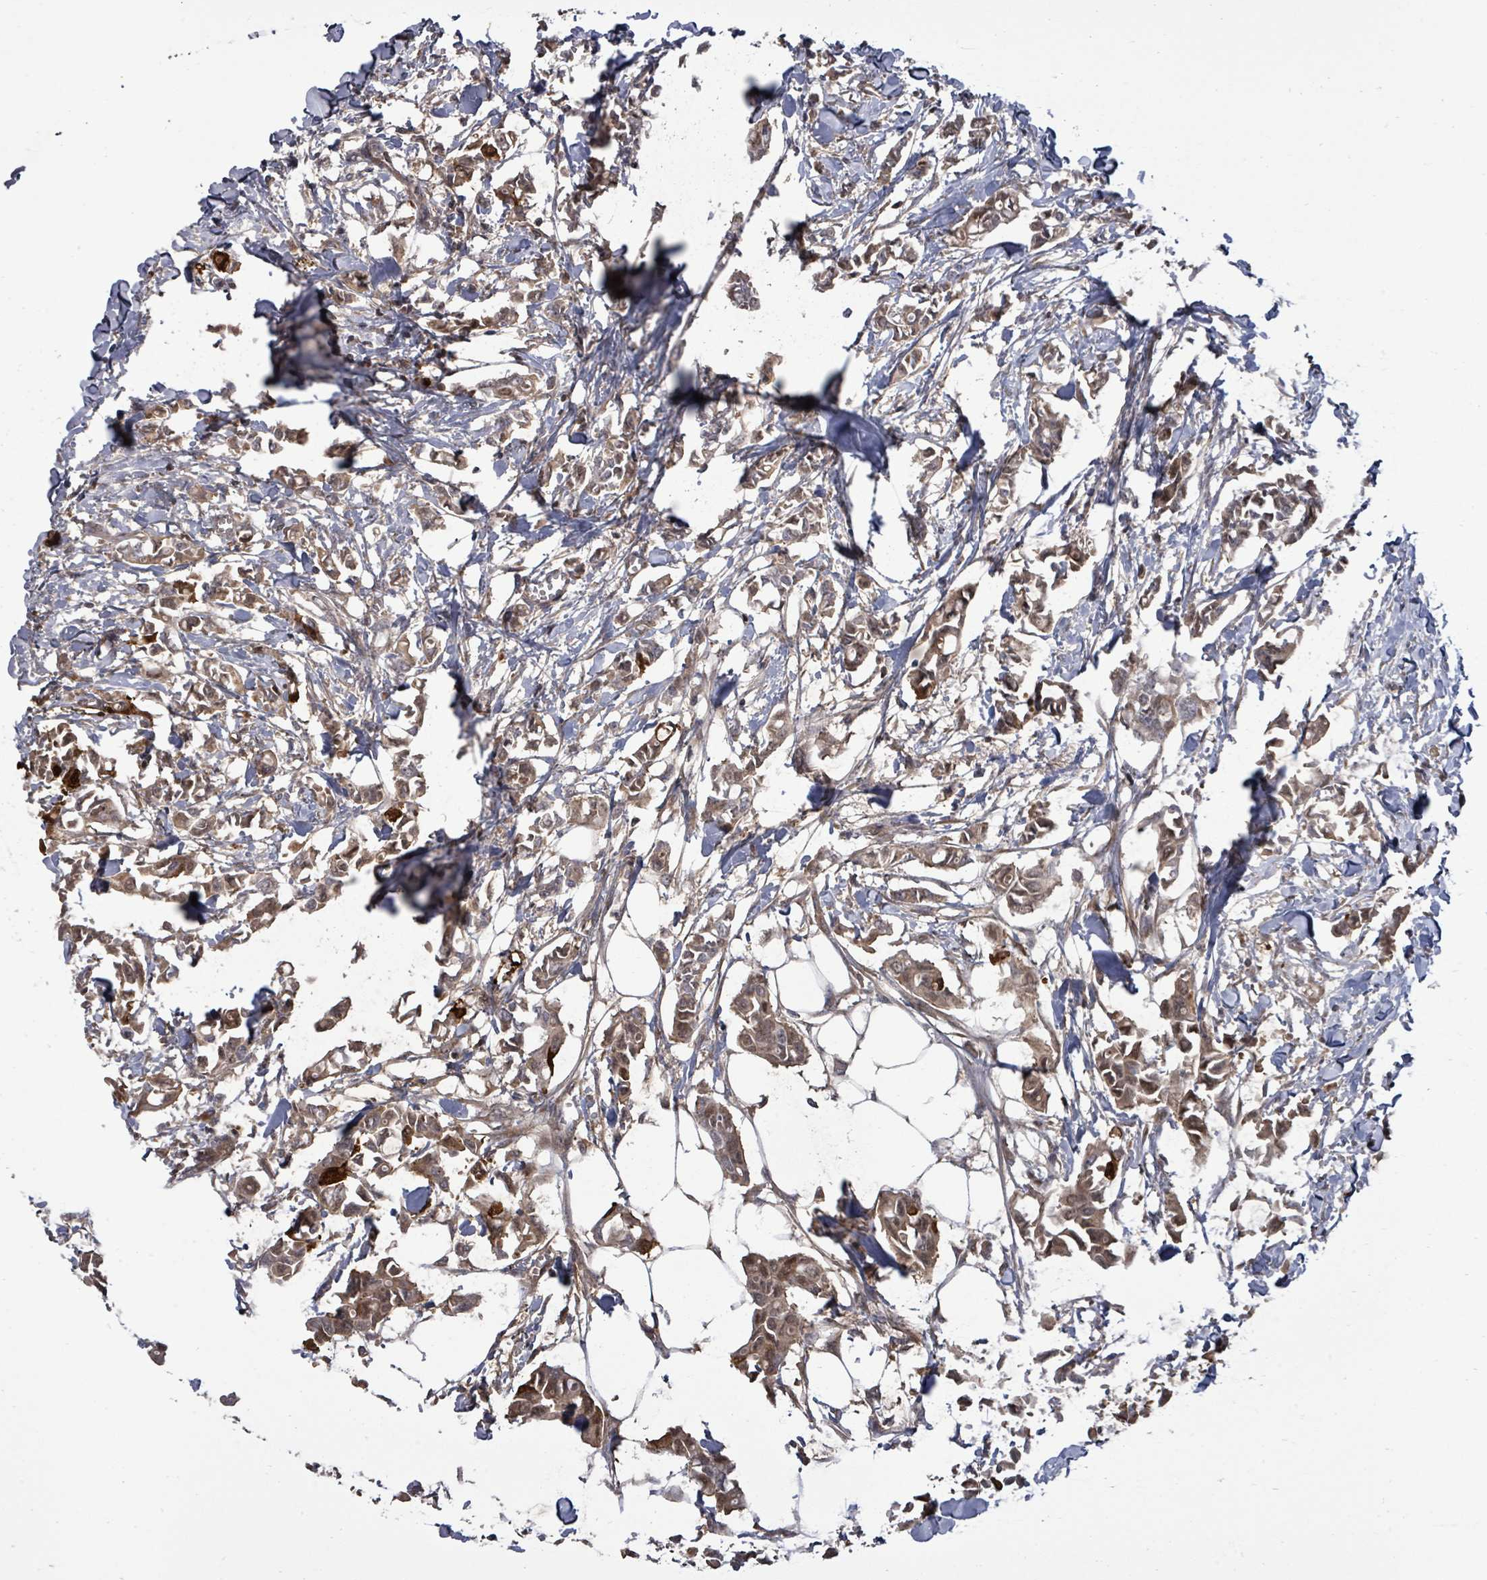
{"staining": {"intensity": "moderate", "quantity": ">75%", "location": "cytoplasmic/membranous,nuclear"}, "tissue": "breast cancer", "cell_type": "Tumor cells", "image_type": "cancer", "snomed": [{"axis": "morphology", "description": "Duct carcinoma"}, {"axis": "topography", "description": "Breast"}], "caption": "IHC (DAB) staining of breast intraductal carcinoma exhibits moderate cytoplasmic/membranous and nuclear protein expression in approximately >75% of tumor cells. The staining is performed using DAB brown chromogen to label protein expression. The nuclei are counter-stained blue using hematoxylin.", "gene": "KRTAP27-1", "patient": {"sex": "female", "age": 41}}